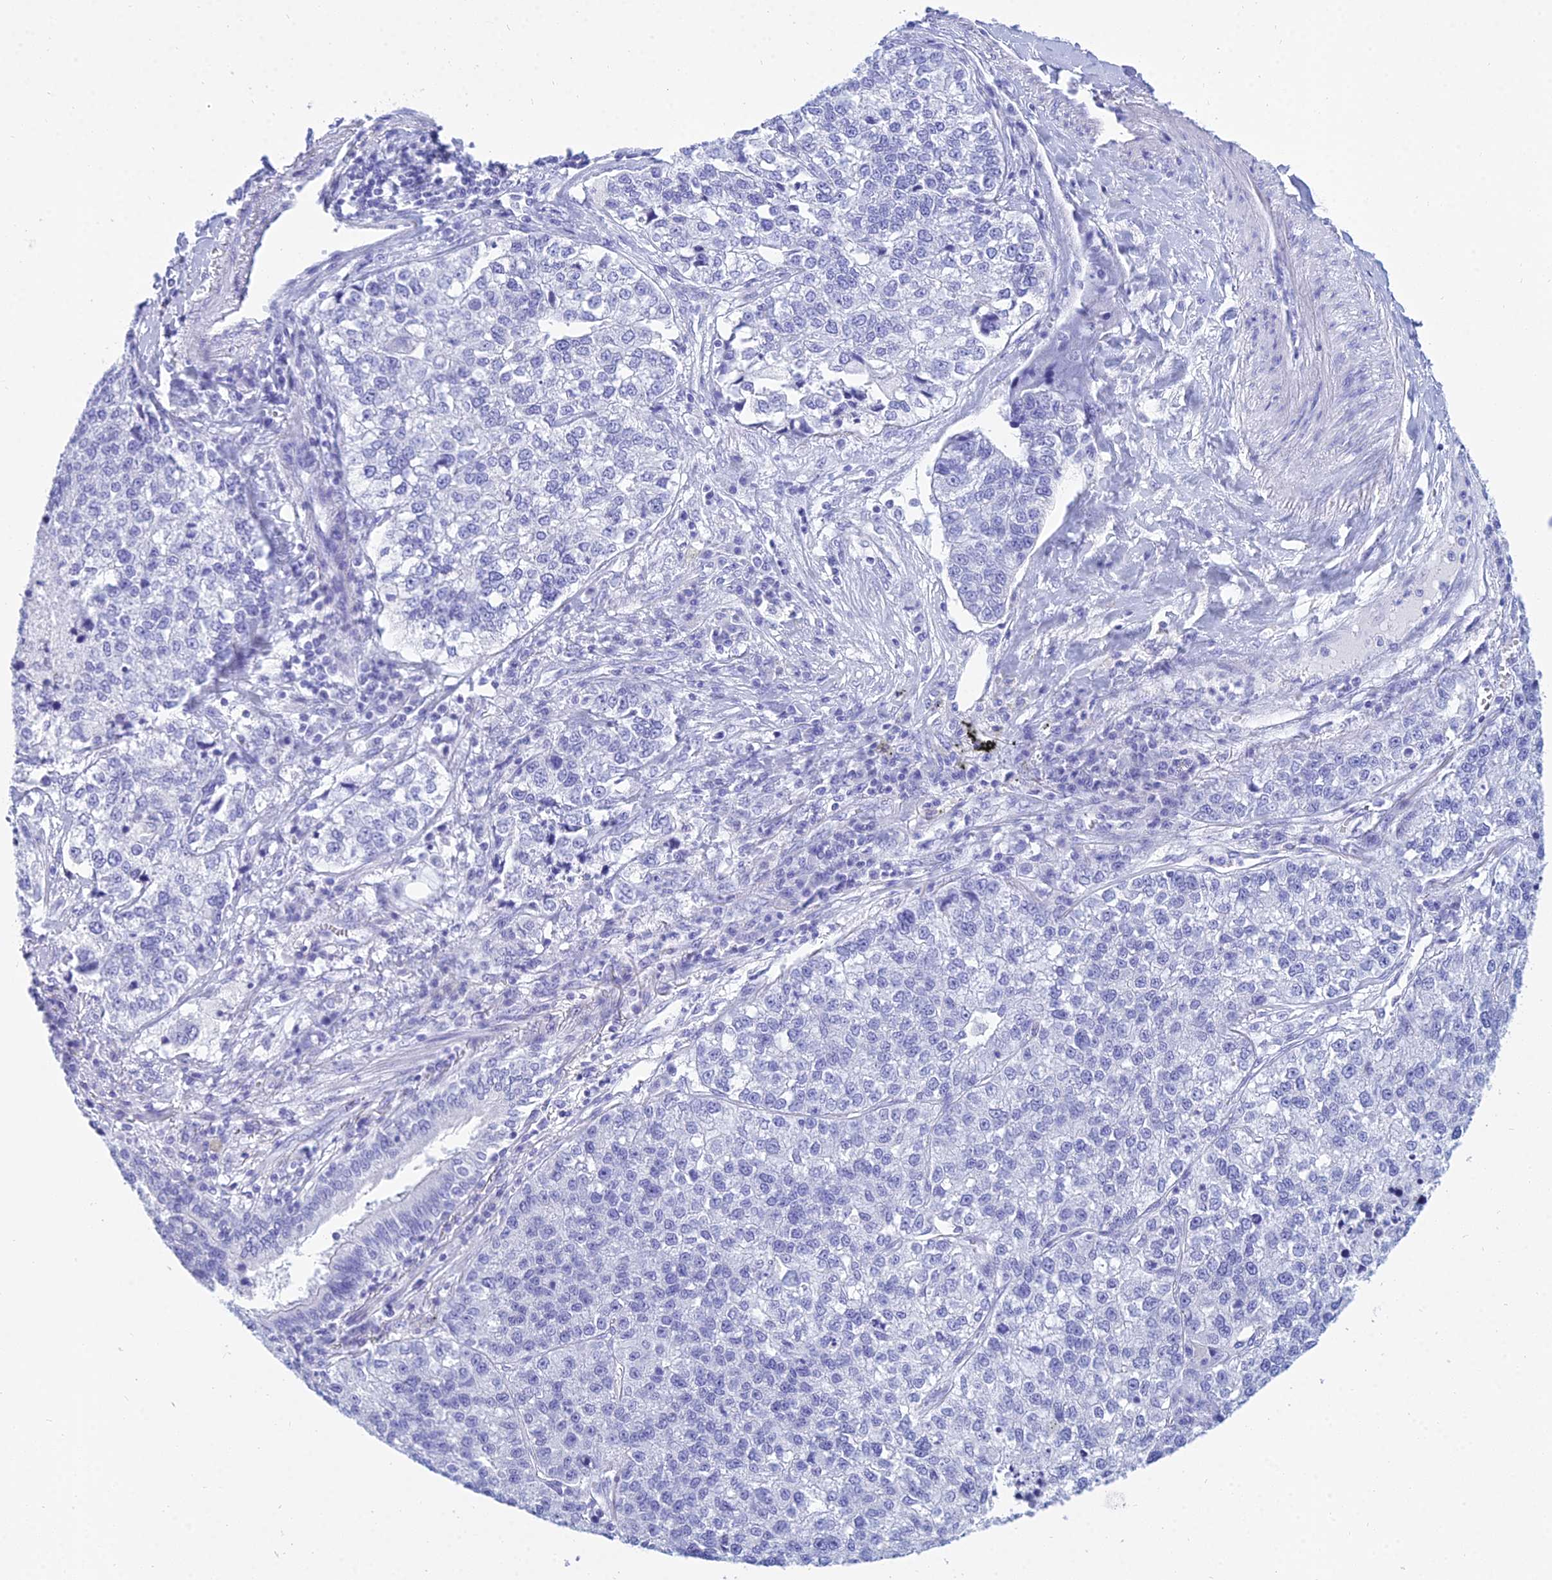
{"staining": {"intensity": "negative", "quantity": "none", "location": "none"}, "tissue": "lung cancer", "cell_type": "Tumor cells", "image_type": "cancer", "snomed": [{"axis": "morphology", "description": "Adenocarcinoma, NOS"}, {"axis": "topography", "description": "Lung"}], "caption": "High power microscopy photomicrograph of an immunohistochemistry photomicrograph of lung cancer (adenocarcinoma), revealing no significant staining in tumor cells. Brightfield microscopy of immunohistochemistry stained with DAB (3,3'-diaminobenzidine) (brown) and hematoxylin (blue), captured at high magnification.", "gene": "PATE4", "patient": {"sex": "male", "age": 49}}